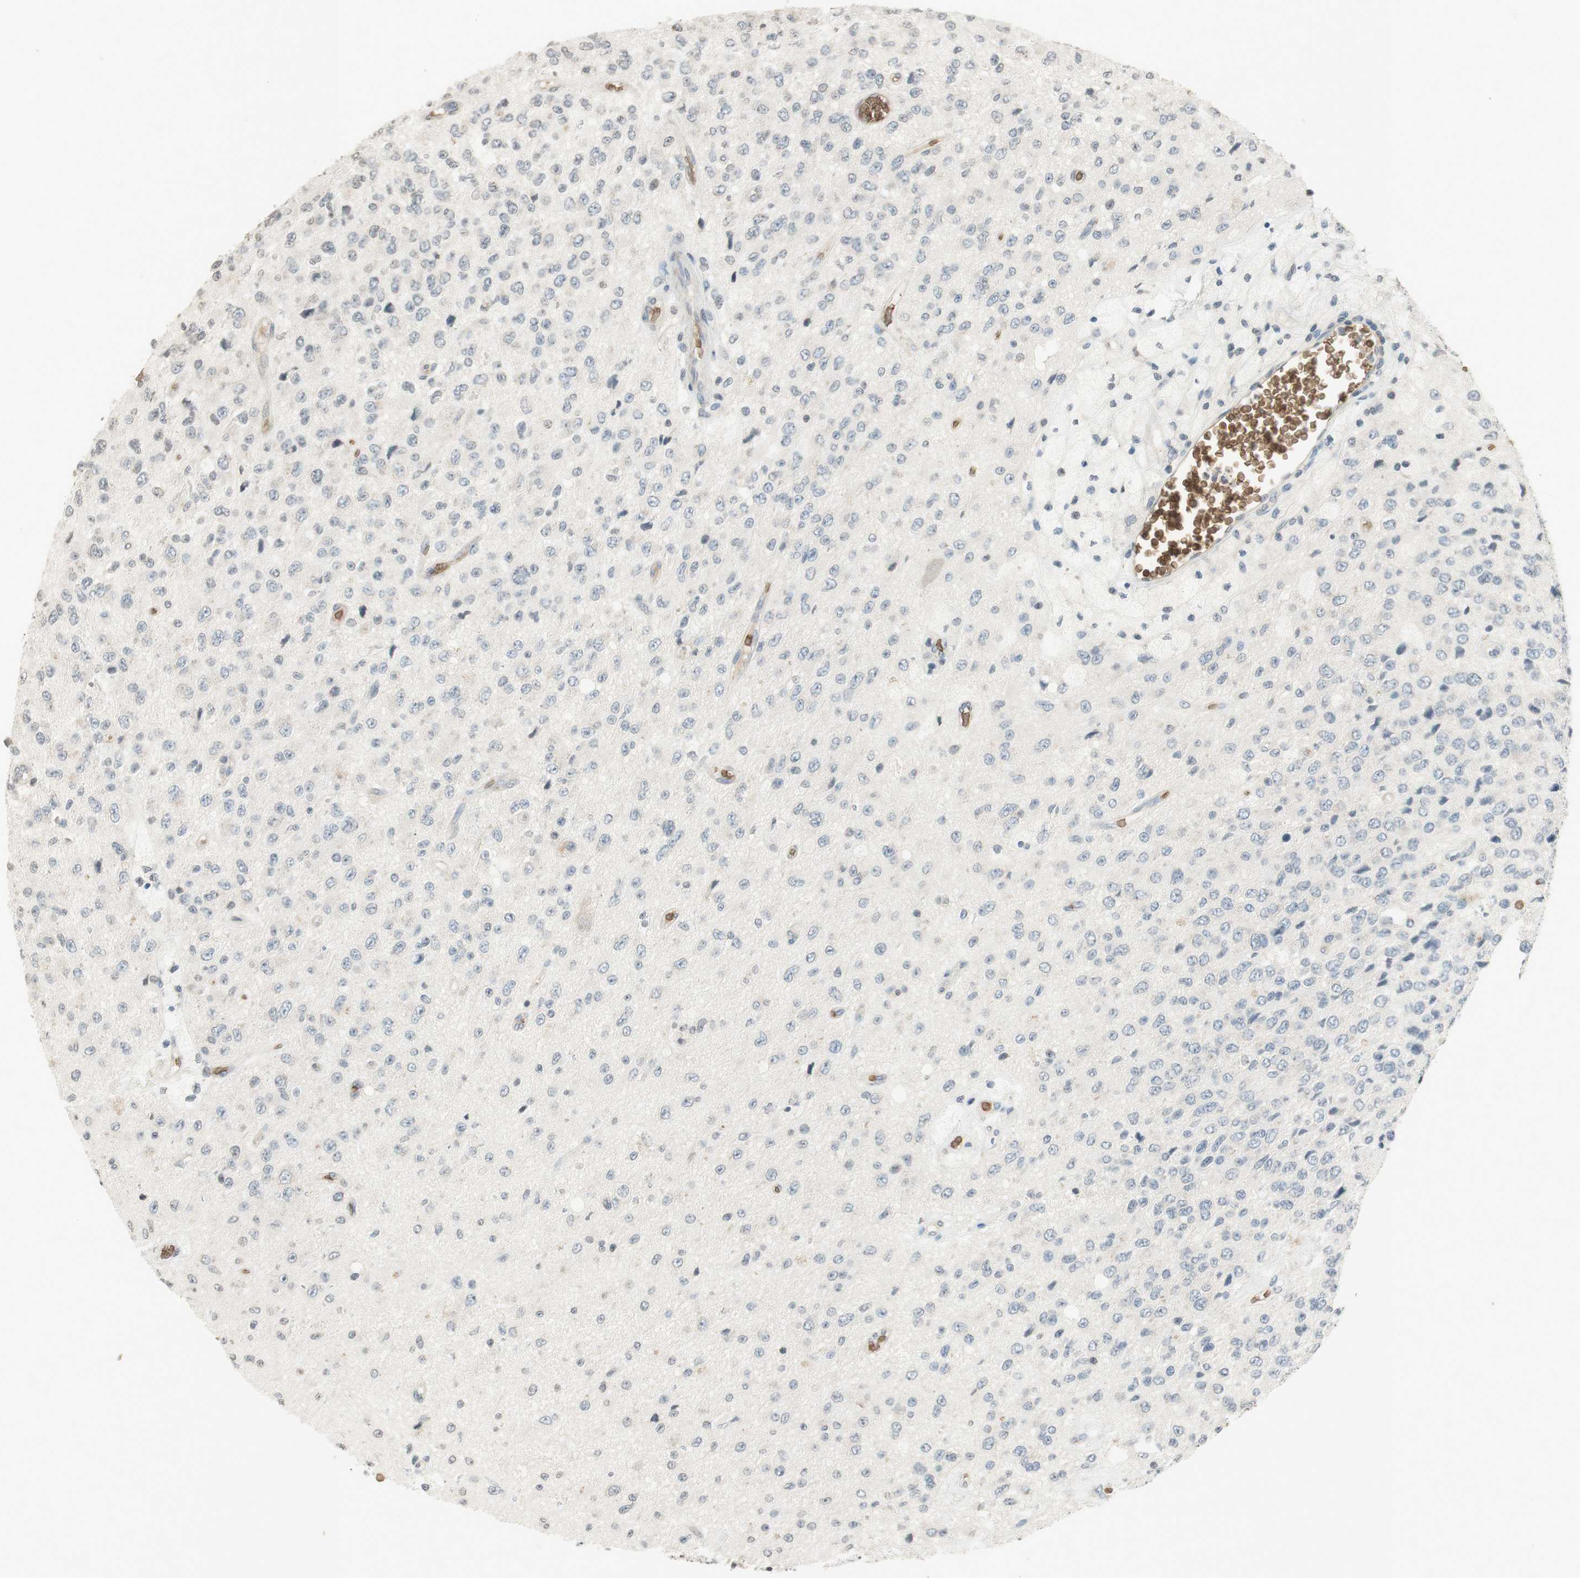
{"staining": {"intensity": "negative", "quantity": "none", "location": "none"}, "tissue": "glioma", "cell_type": "Tumor cells", "image_type": "cancer", "snomed": [{"axis": "morphology", "description": "Glioma, malignant, High grade"}, {"axis": "topography", "description": "pancreas cauda"}], "caption": "This is an immunohistochemistry (IHC) histopathology image of human malignant glioma (high-grade). There is no positivity in tumor cells.", "gene": "GYPC", "patient": {"sex": "male", "age": 60}}